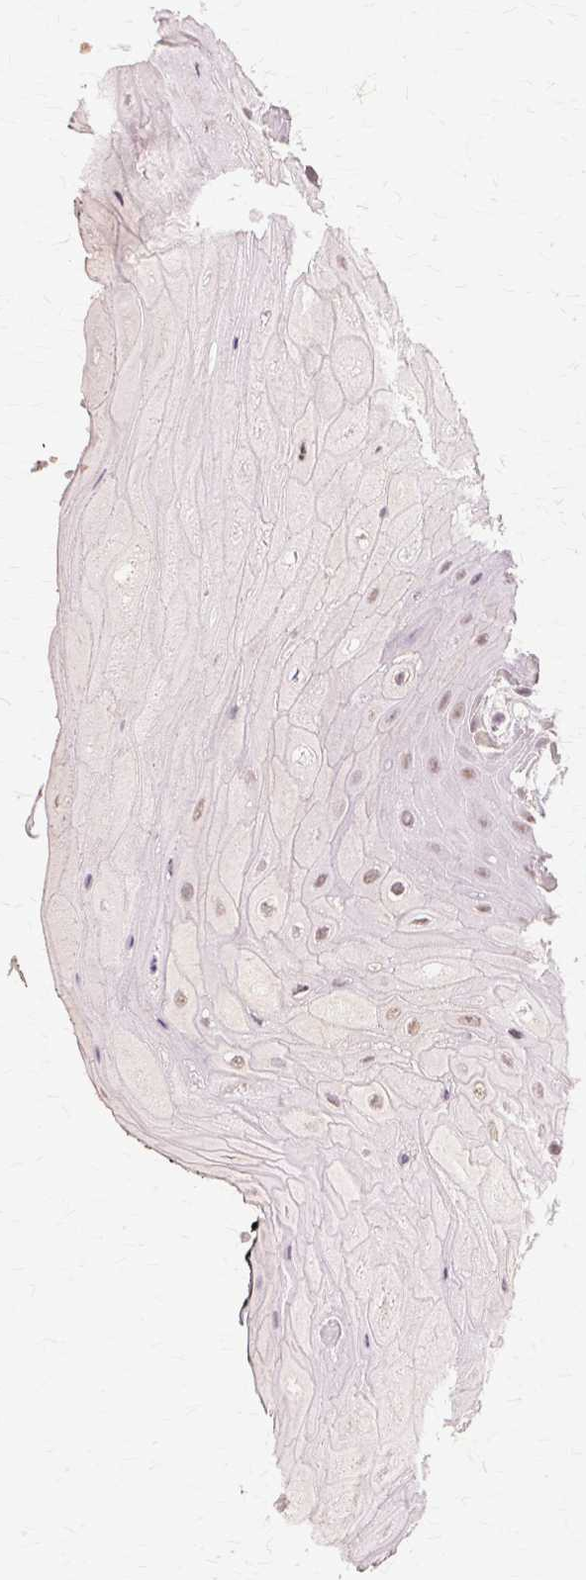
{"staining": {"intensity": "weak", "quantity": ">75%", "location": "nuclear"}, "tissue": "oral mucosa", "cell_type": "Squamous epithelial cells", "image_type": "normal", "snomed": [{"axis": "morphology", "description": "Normal tissue, NOS"}, {"axis": "topography", "description": "Oral tissue"}, {"axis": "topography", "description": "Tounge, NOS"}], "caption": "Oral mucosa stained with a brown dye displays weak nuclear positive positivity in about >75% of squamous epithelial cells.", "gene": "PRMT5", "patient": {"sex": "female", "age": 59}}